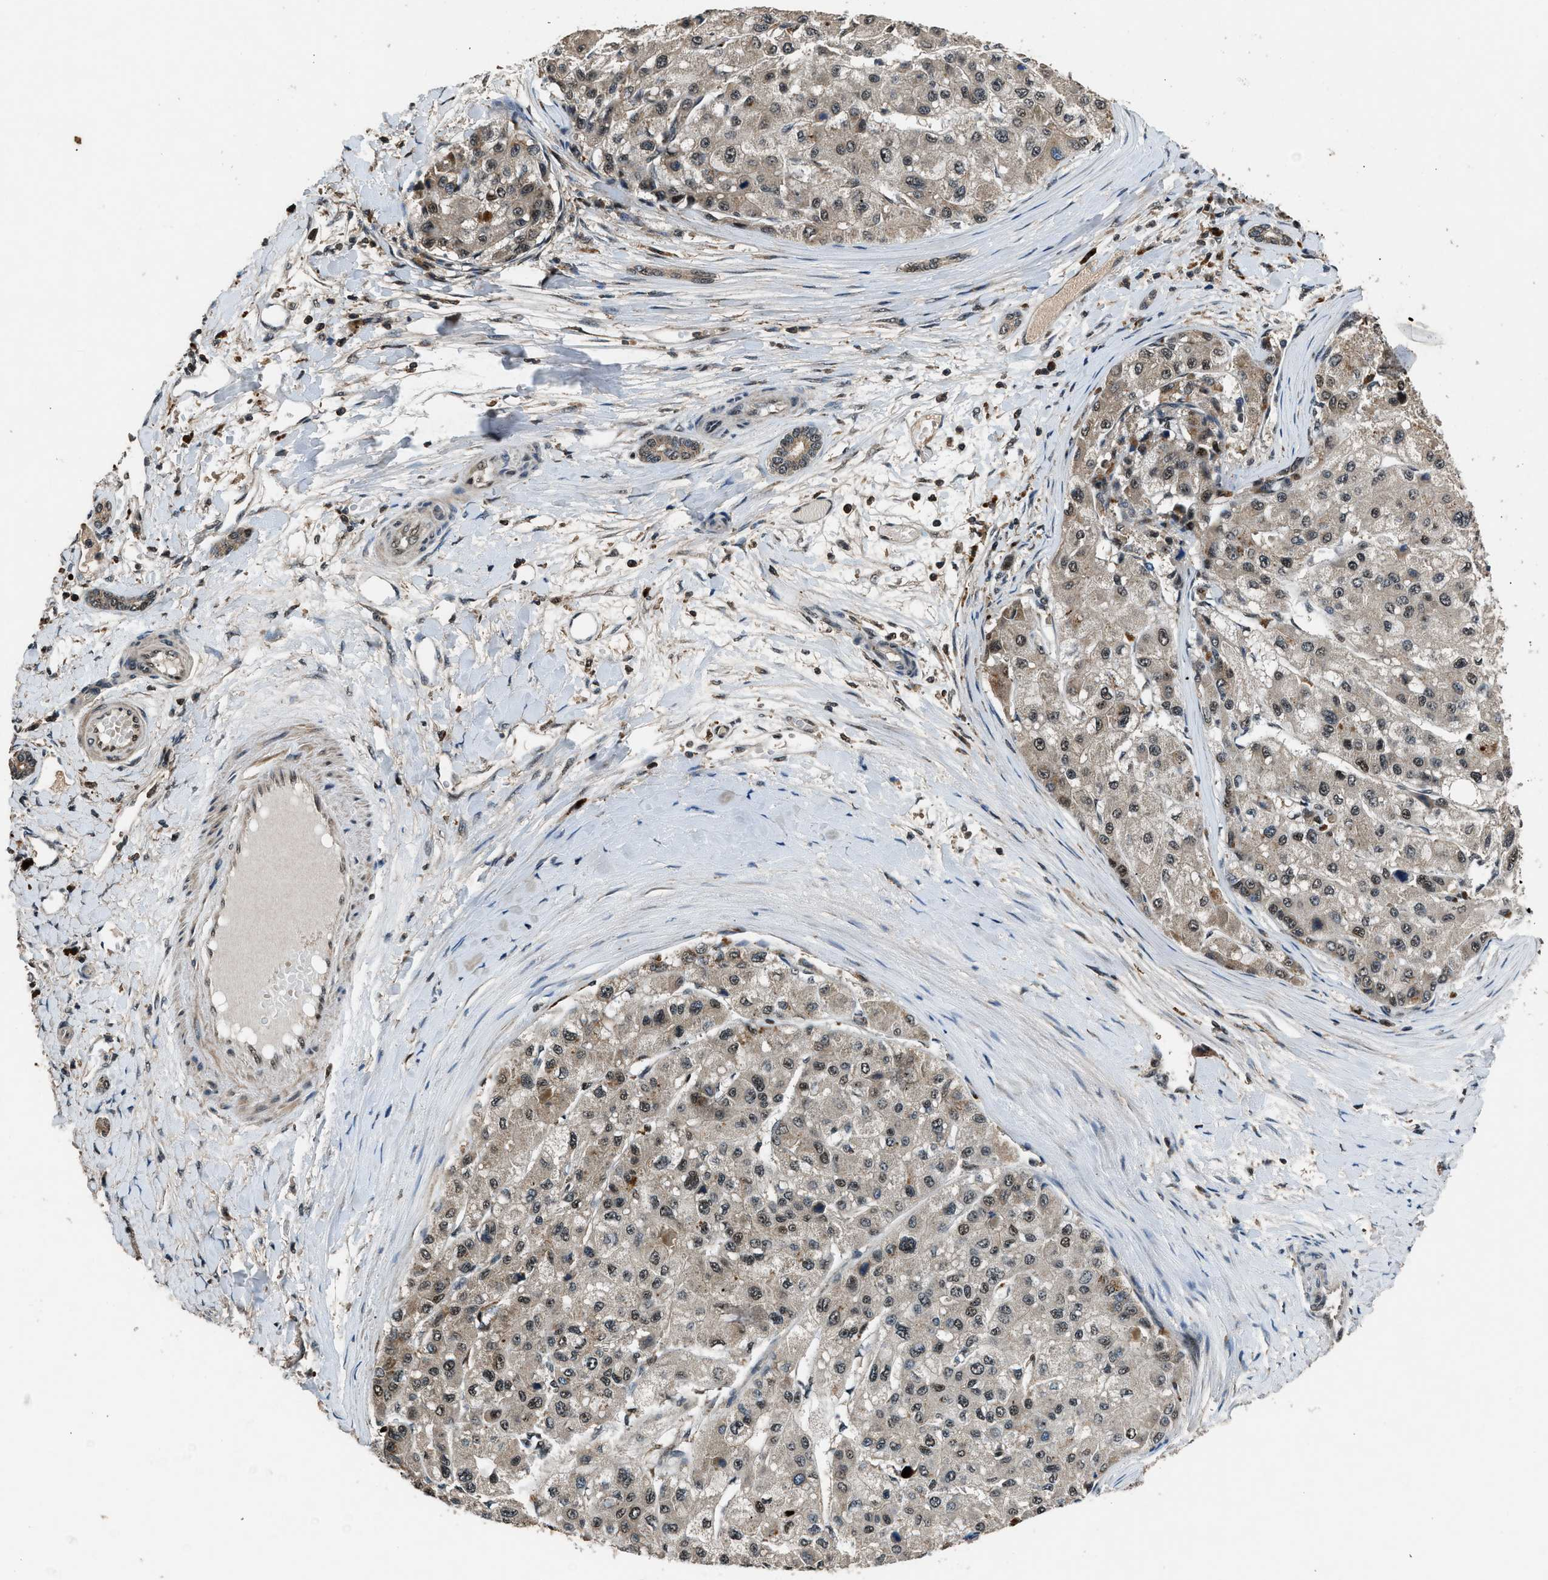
{"staining": {"intensity": "moderate", "quantity": "<25%", "location": "cytoplasmic/membranous,nuclear"}, "tissue": "liver cancer", "cell_type": "Tumor cells", "image_type": "cancer", "snomed": [{"axis": "morphology", "description": "Carcinoma, Hepatocellular, NOS"}, {"axis": "topography", "description": "Liver"}], "caption": "This photomicrograph shows liver hepatocellular carcinoma stained with immunohistochemistry (IHC) to label a protein in brown. The cytoplasmic/membranous and nuclear of tumor cells show moderate positivity for the protein. Nuclei are counter-stained blue.", "gene": "SLC15A4", "patient": {"sex": "male", "age": 80}}